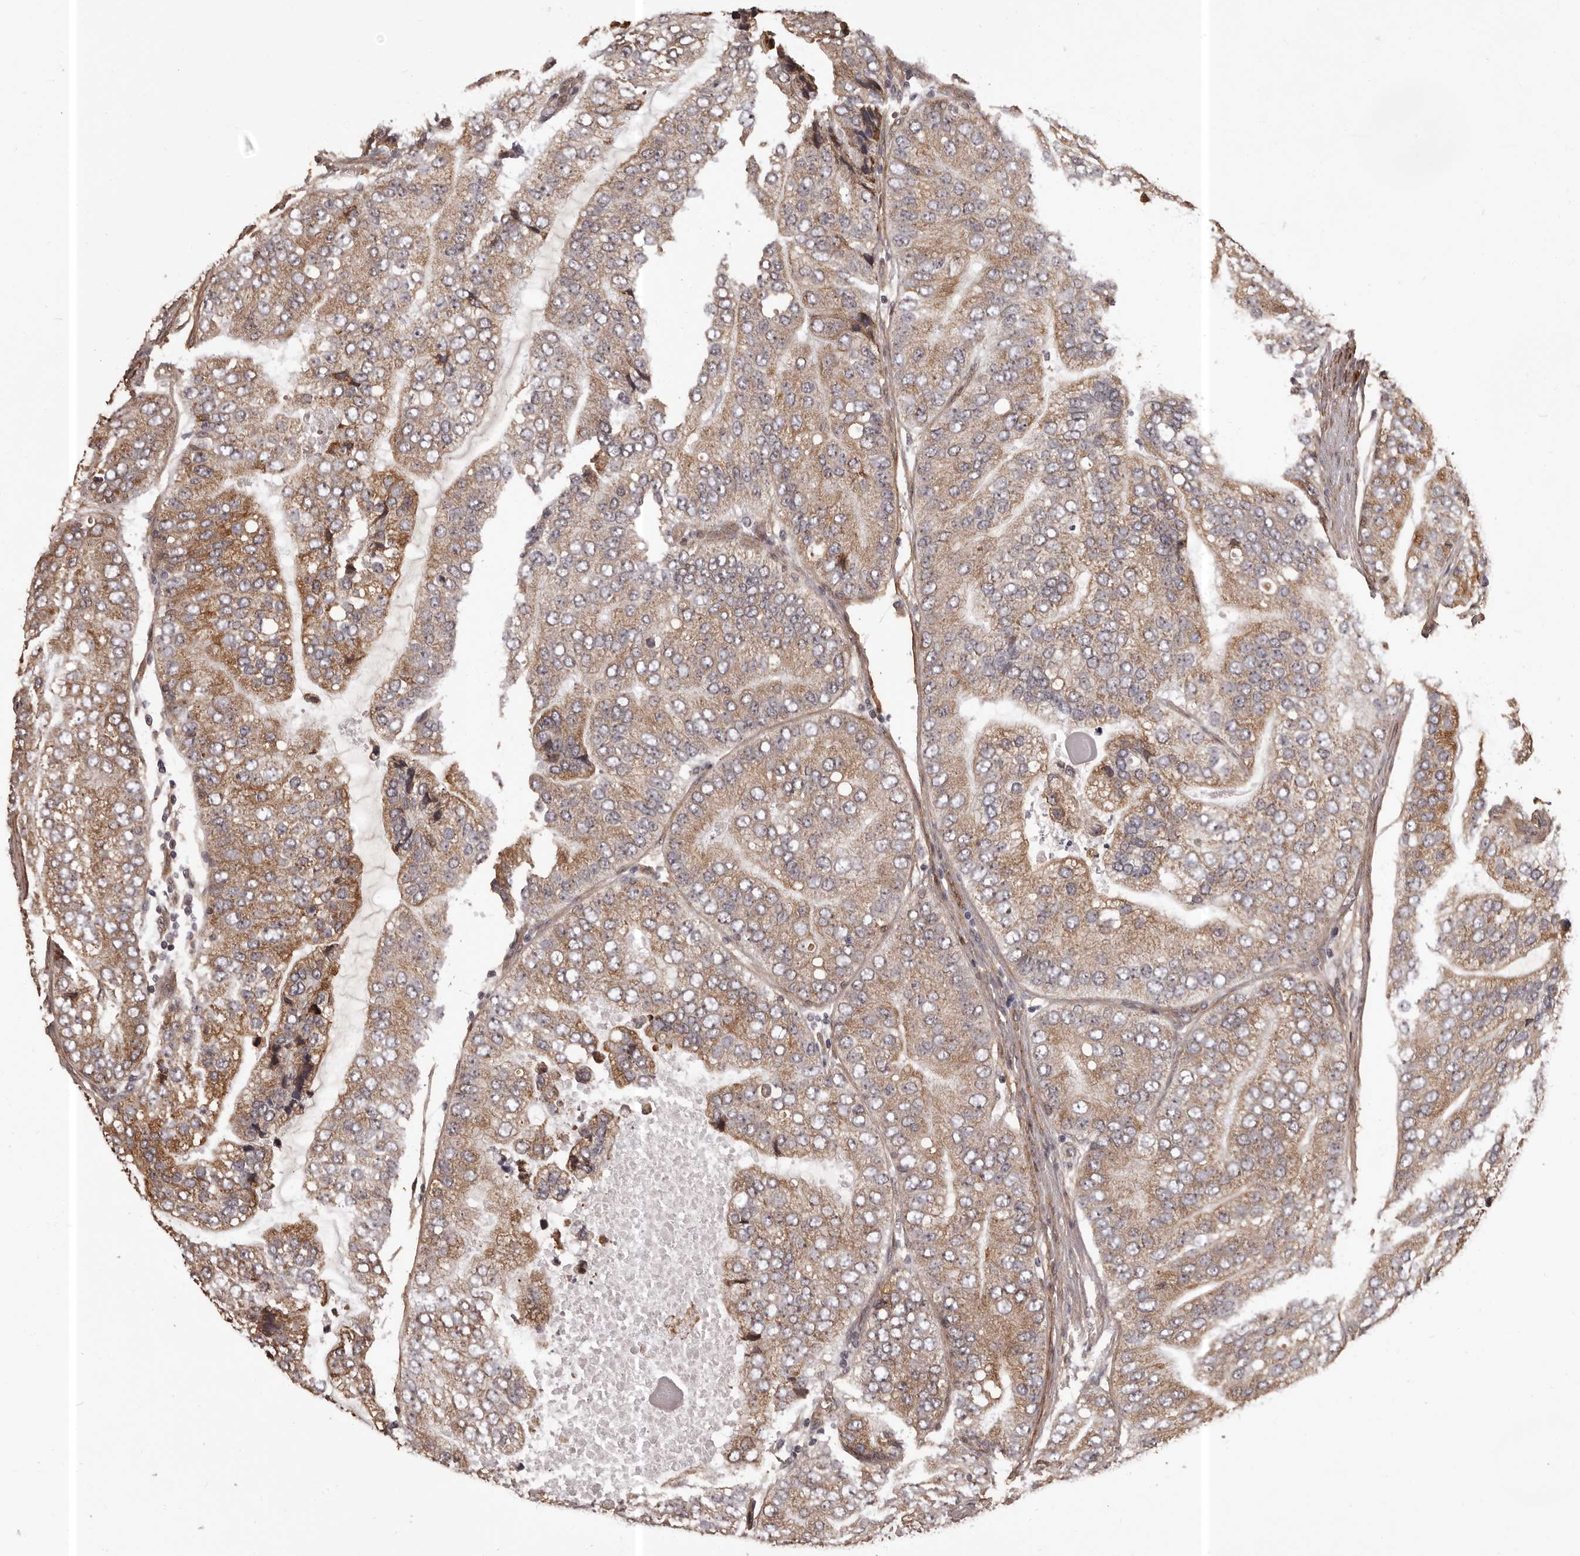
{"staining": {"intensity": "moderate", "quantity": ">75%", "location": "cytoplasmic/membranous"}, "tissue": "prostate cancer", "cell_type": "Tumor cells", "image_type": "cancer", "snomed": [{"axis": "morphology", "description": "Adenocarcinoma, High grade"}, {"axis": "topography", "description": "Prostate"}], "caption": "Brown immunohistochemical staining in prostate cancer (adenocarcinoma (high-grade)) shows moderate cytoplasmic/membranous staining in approximately >75% of tumor cells.", "gene": "SLITRK6", "patient": {"sex": "male", "age": 70}}